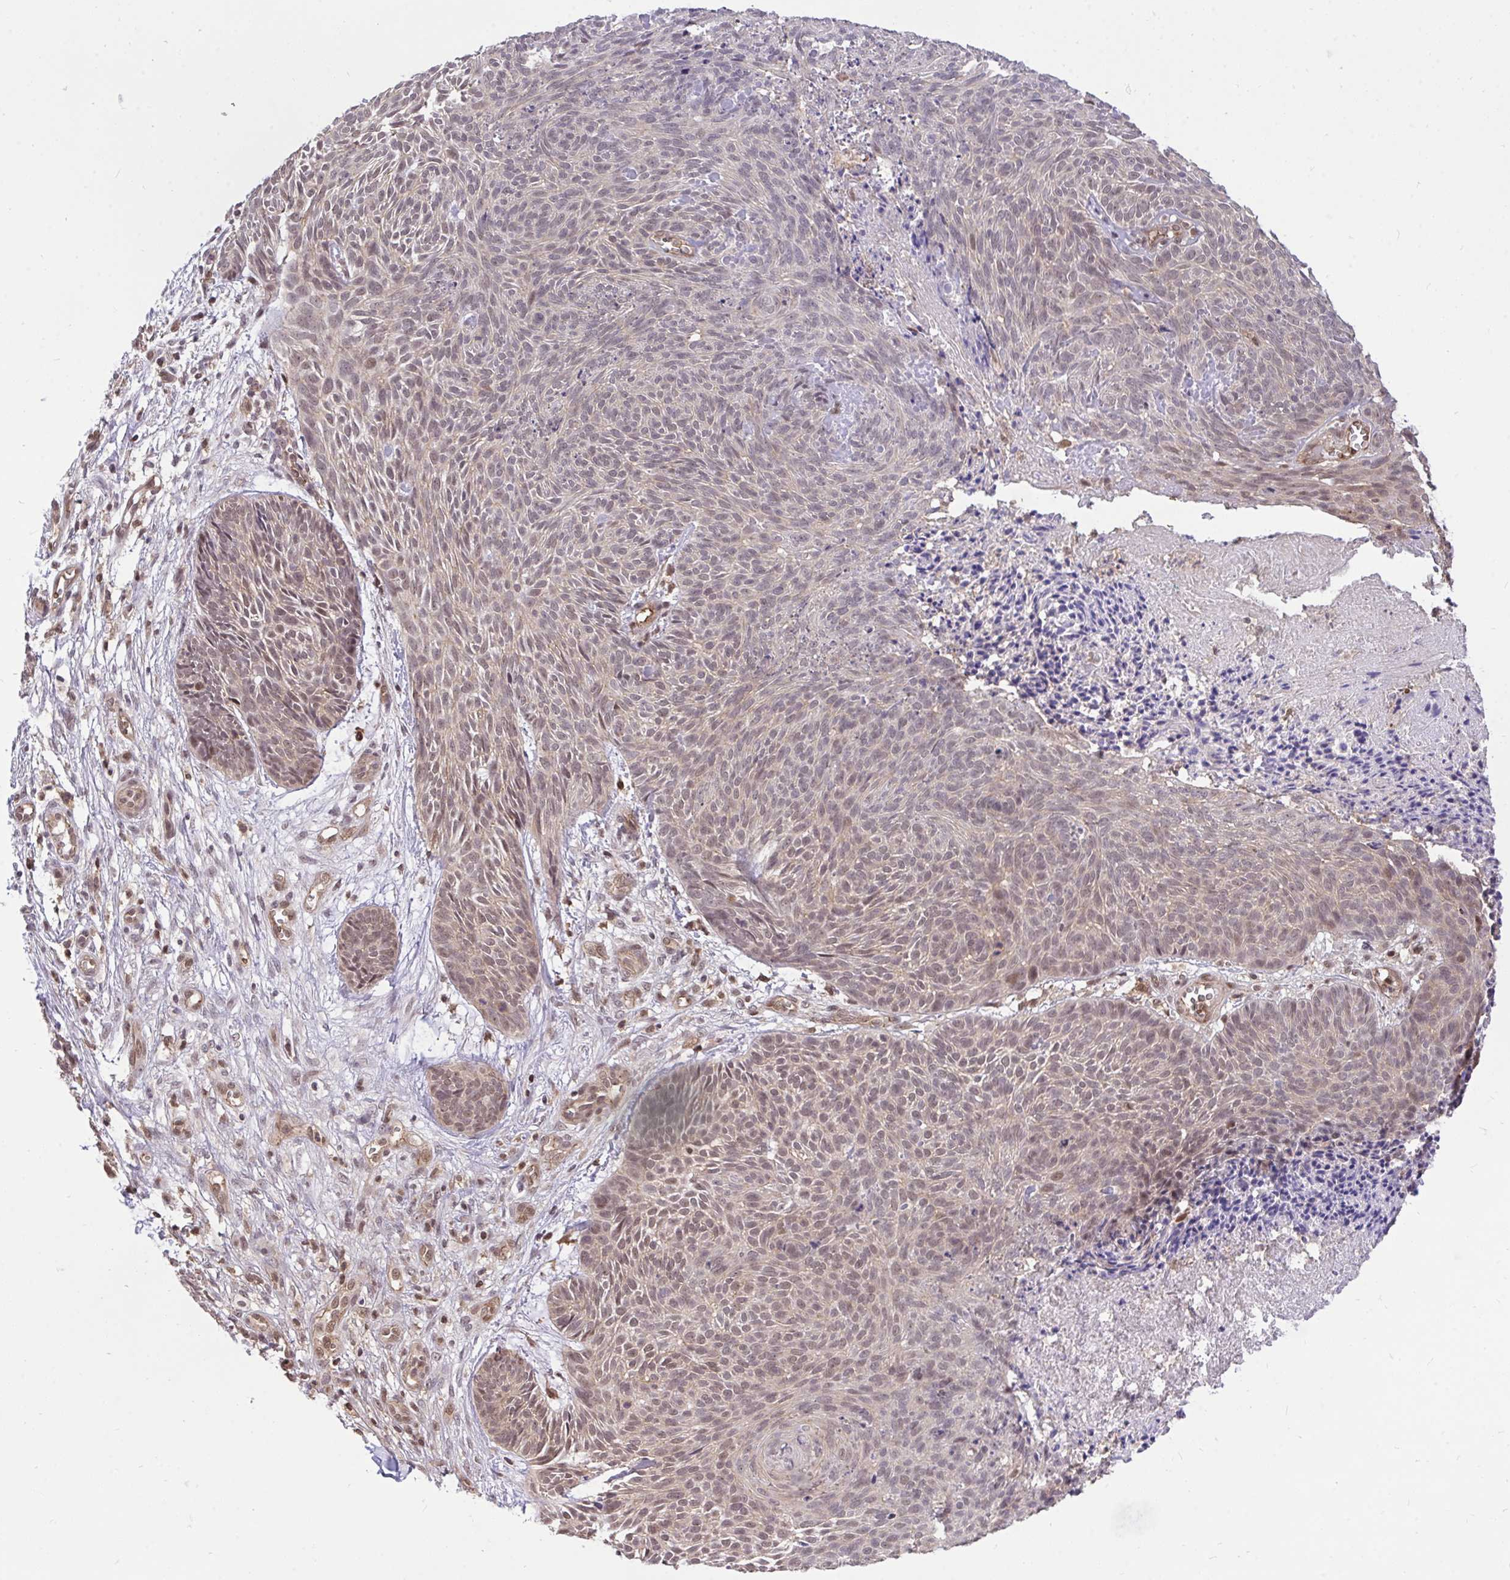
{"staining": {"intensity": "weak", "quantity": "<25%", "location": "cytoplasmic/membranous,nuclear"}, "tissue": "skin cancer", "cell_type": "Tumor cells", "image_type": "cancer", "snomed": [{"axis": "morphology", "description": "Basal cell carcinoma"}, {"axis": "topography", "description": "Skin"}, {"axis": "topography", "description": "Skin of trunk"}], "caption": "A high-resolution image shows immunohistochemistry (IHC) staining of basal cell carcinoma (skin), which shows no significant positivity in tumor cells.", "gene": "PPP1CA", "patient": {"sex": "male", "age": 74}}